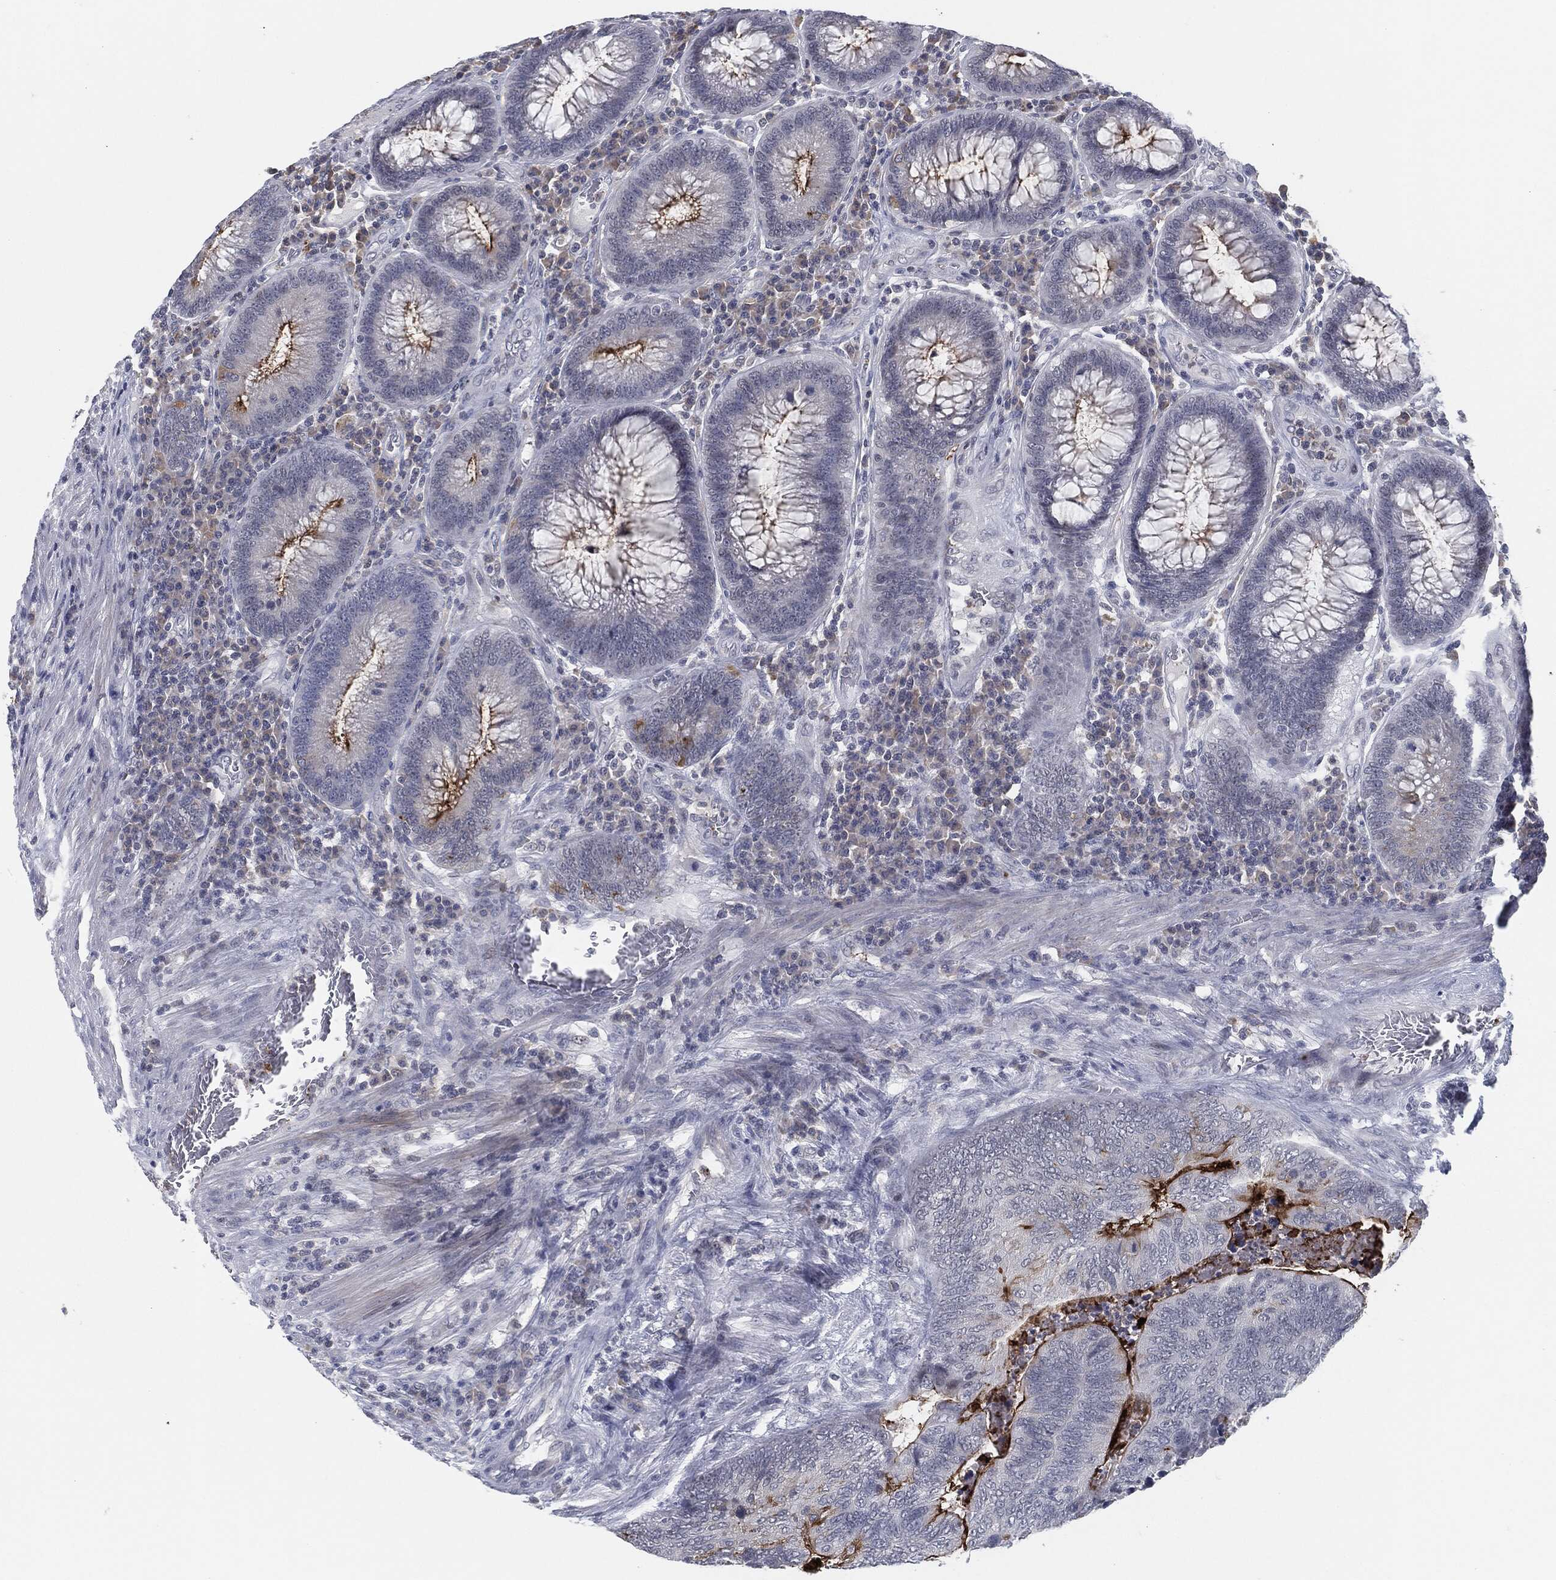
{"staining": {"intensity": "strong", "quantity": "25%-75%", "location": "cytoplasmic/membranous"}, "tissue": "colorectal cancer", "cell_type": "Tumor cells", "image_type": "cancer", "snomed": [{"axis": "morphology", "description": "Adenocarcinoma, NOS"}, {"axis": "topography", "description": "Colon"}], "caption": "Colorectal cancer was stained to show a protein in brown. There is high levels of strong cytoplasmic/membranous staining in approximately 25%-75% of tumor cells. (DAB (3,3'-diaminobenzidine) = brown stain, brightfield microscopy at high magnification).", "gene": "PROM1", "patient": {"sex": "female", "age": 67}}